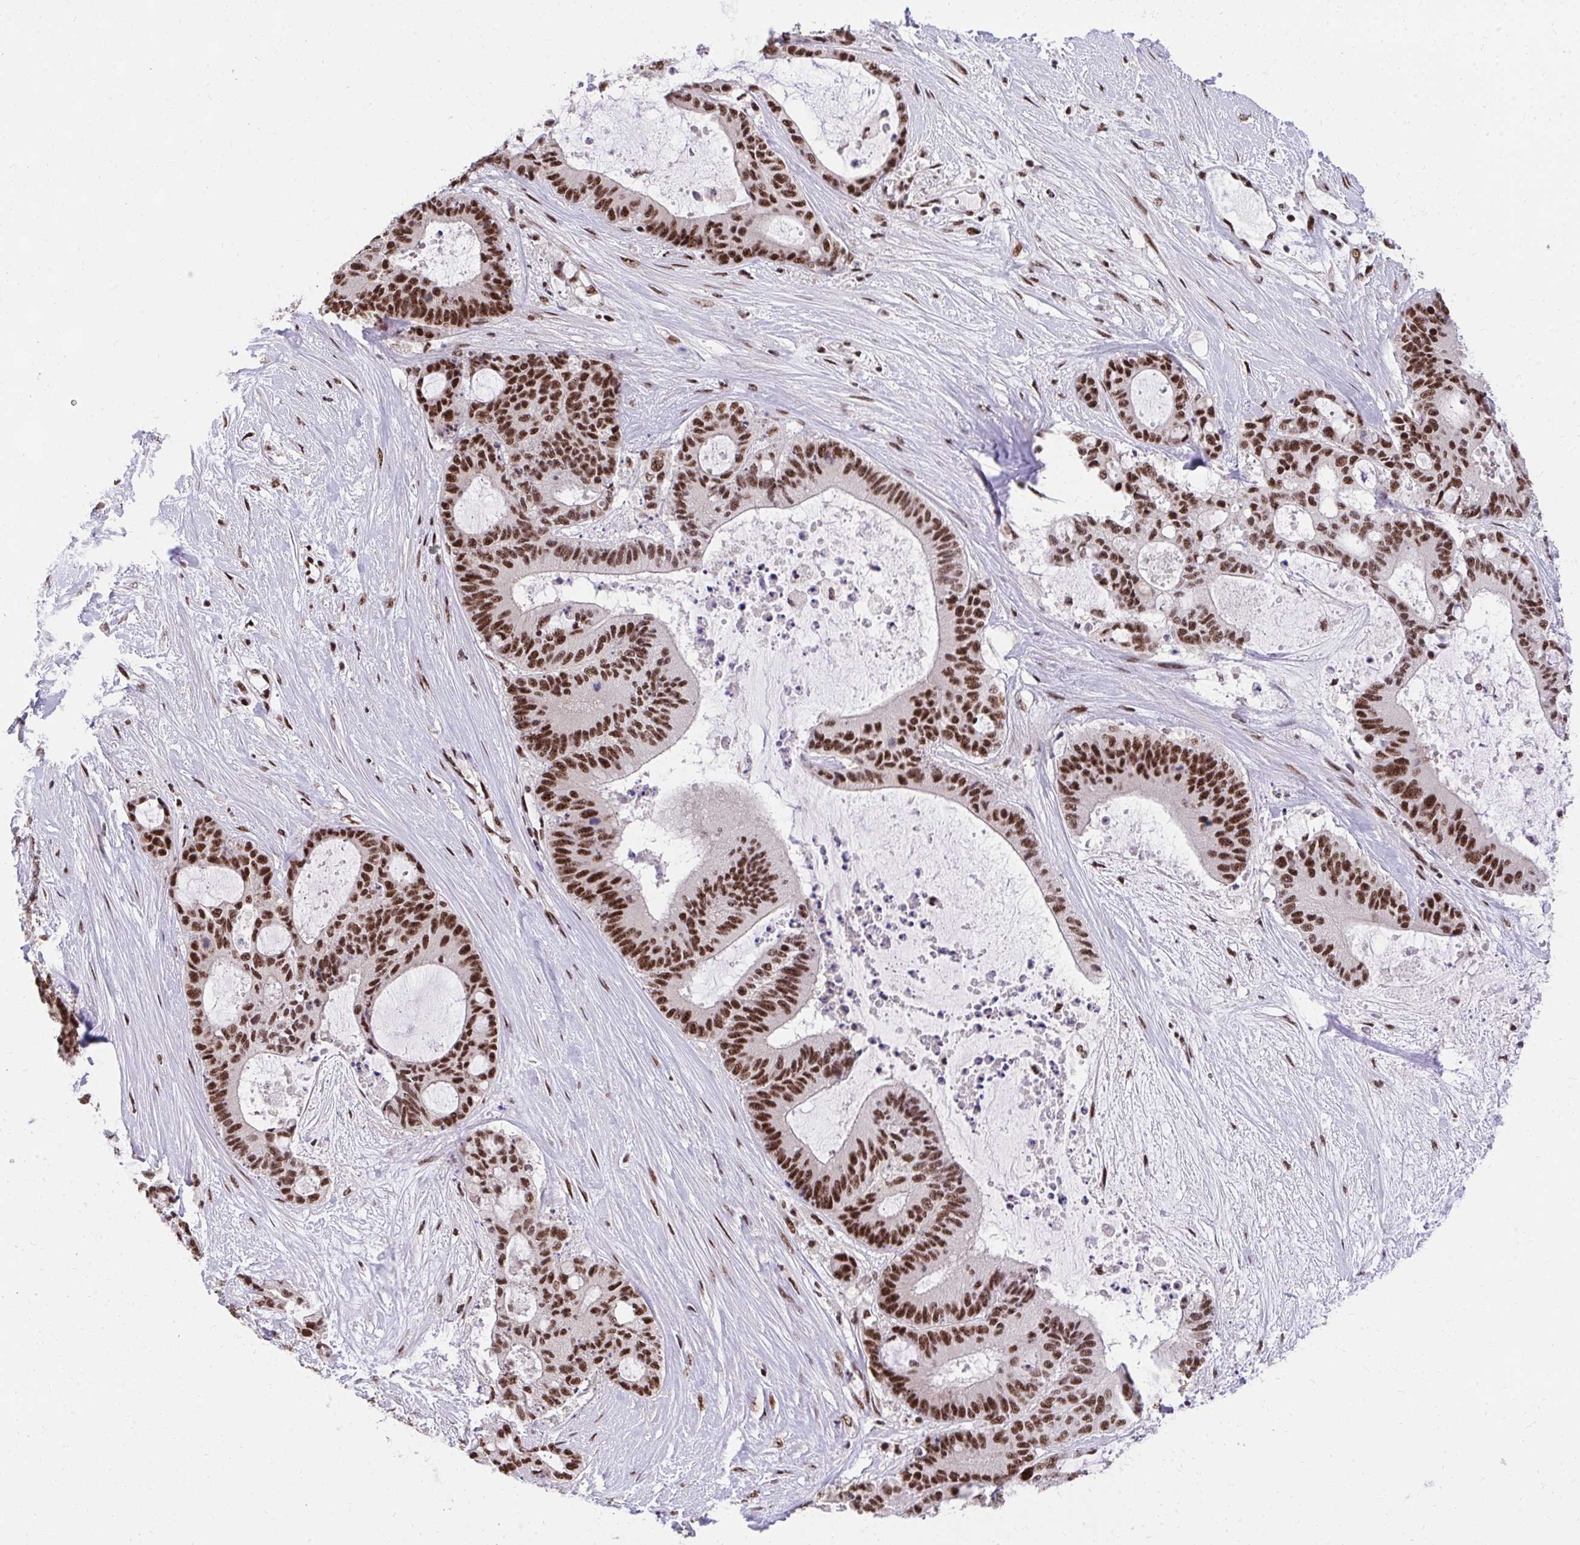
{"staining": {"intensity": "strong", "quantity": ">75%", "location": "nuclear"}, "tissue": "liver cancer", "cell_type": "Tumor cells", "image_type": "cancer", "snomed": [{"axis": "morphology", "description": "Normal tissue, NOS"}, {"axis": "morphology", "description": "Cholangiocarcinoma"}, {"axis": "topography", "description": "Liver"}, {"axis": "topography", "description": "Peripheral nerve tissue"}], "caption": "Approximately >75% of tumor cells in human liver cancer (cholangiocarcinoma) demonstrate strong nuclear protein positivity as visualized by brown immunohistochemical staining.", "gene": "SYNE4", "patient": {"sex": "female", "age": 73}}